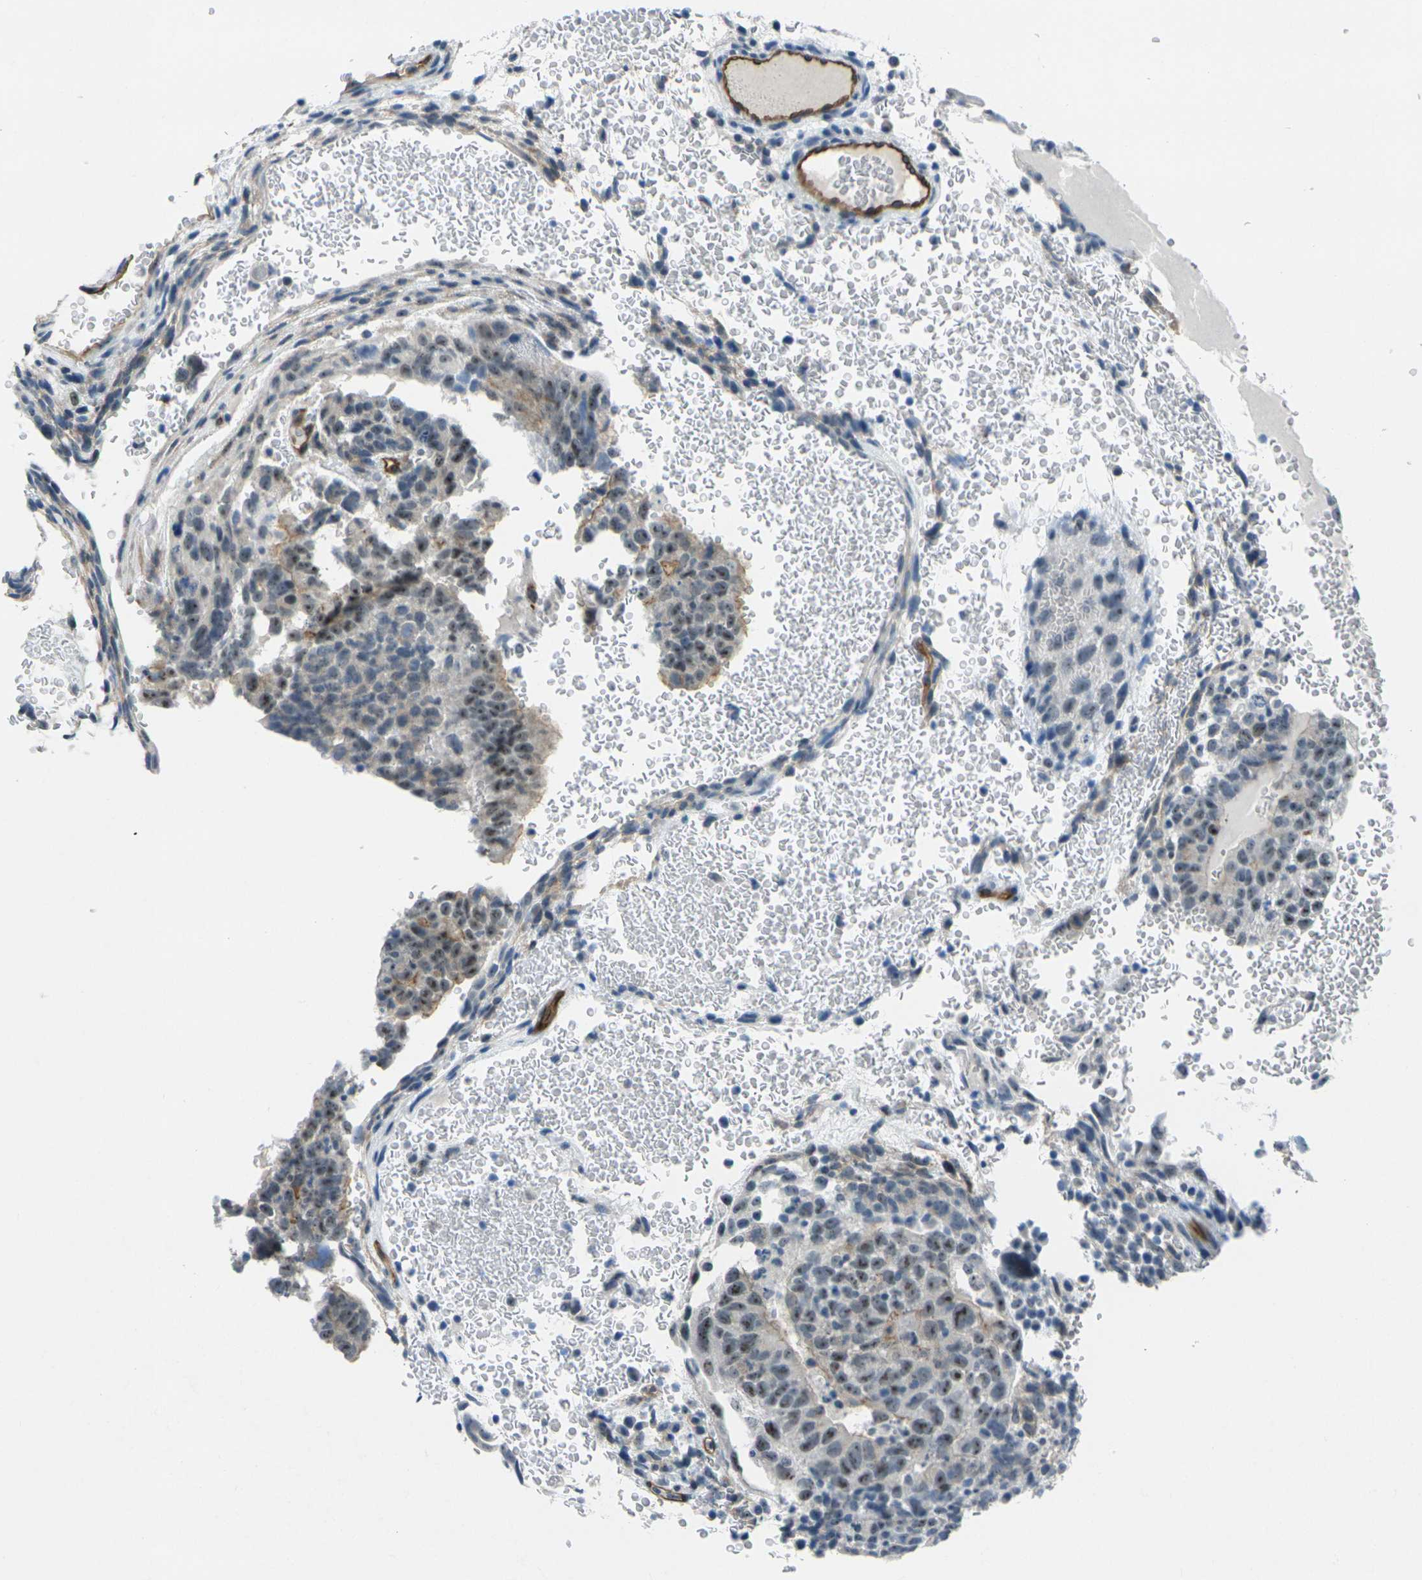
{"staining": {"intensity": "moderate", "quantity": "25%-75%", "location": "nuclear"}, "tissue": "testis cancer", "cell_type": "Tumor cells", "image_type": "cancer", "snomed": [{"axis": "morphology", "description": "Seminoma, NOS"}, {"axis": "morphology", "description": "Carcinoma, Embryonal, NOS"}, {"axis": "topography", "description": "Testis"}], "caption": "Protein analysis of embryonal carcinoma (testis) tissue shows moderate nuclear positivity in about 25%-75% of tumor cells.", "gene": "HSPA12B", "patient": {"sex": "male", "age": 52}}